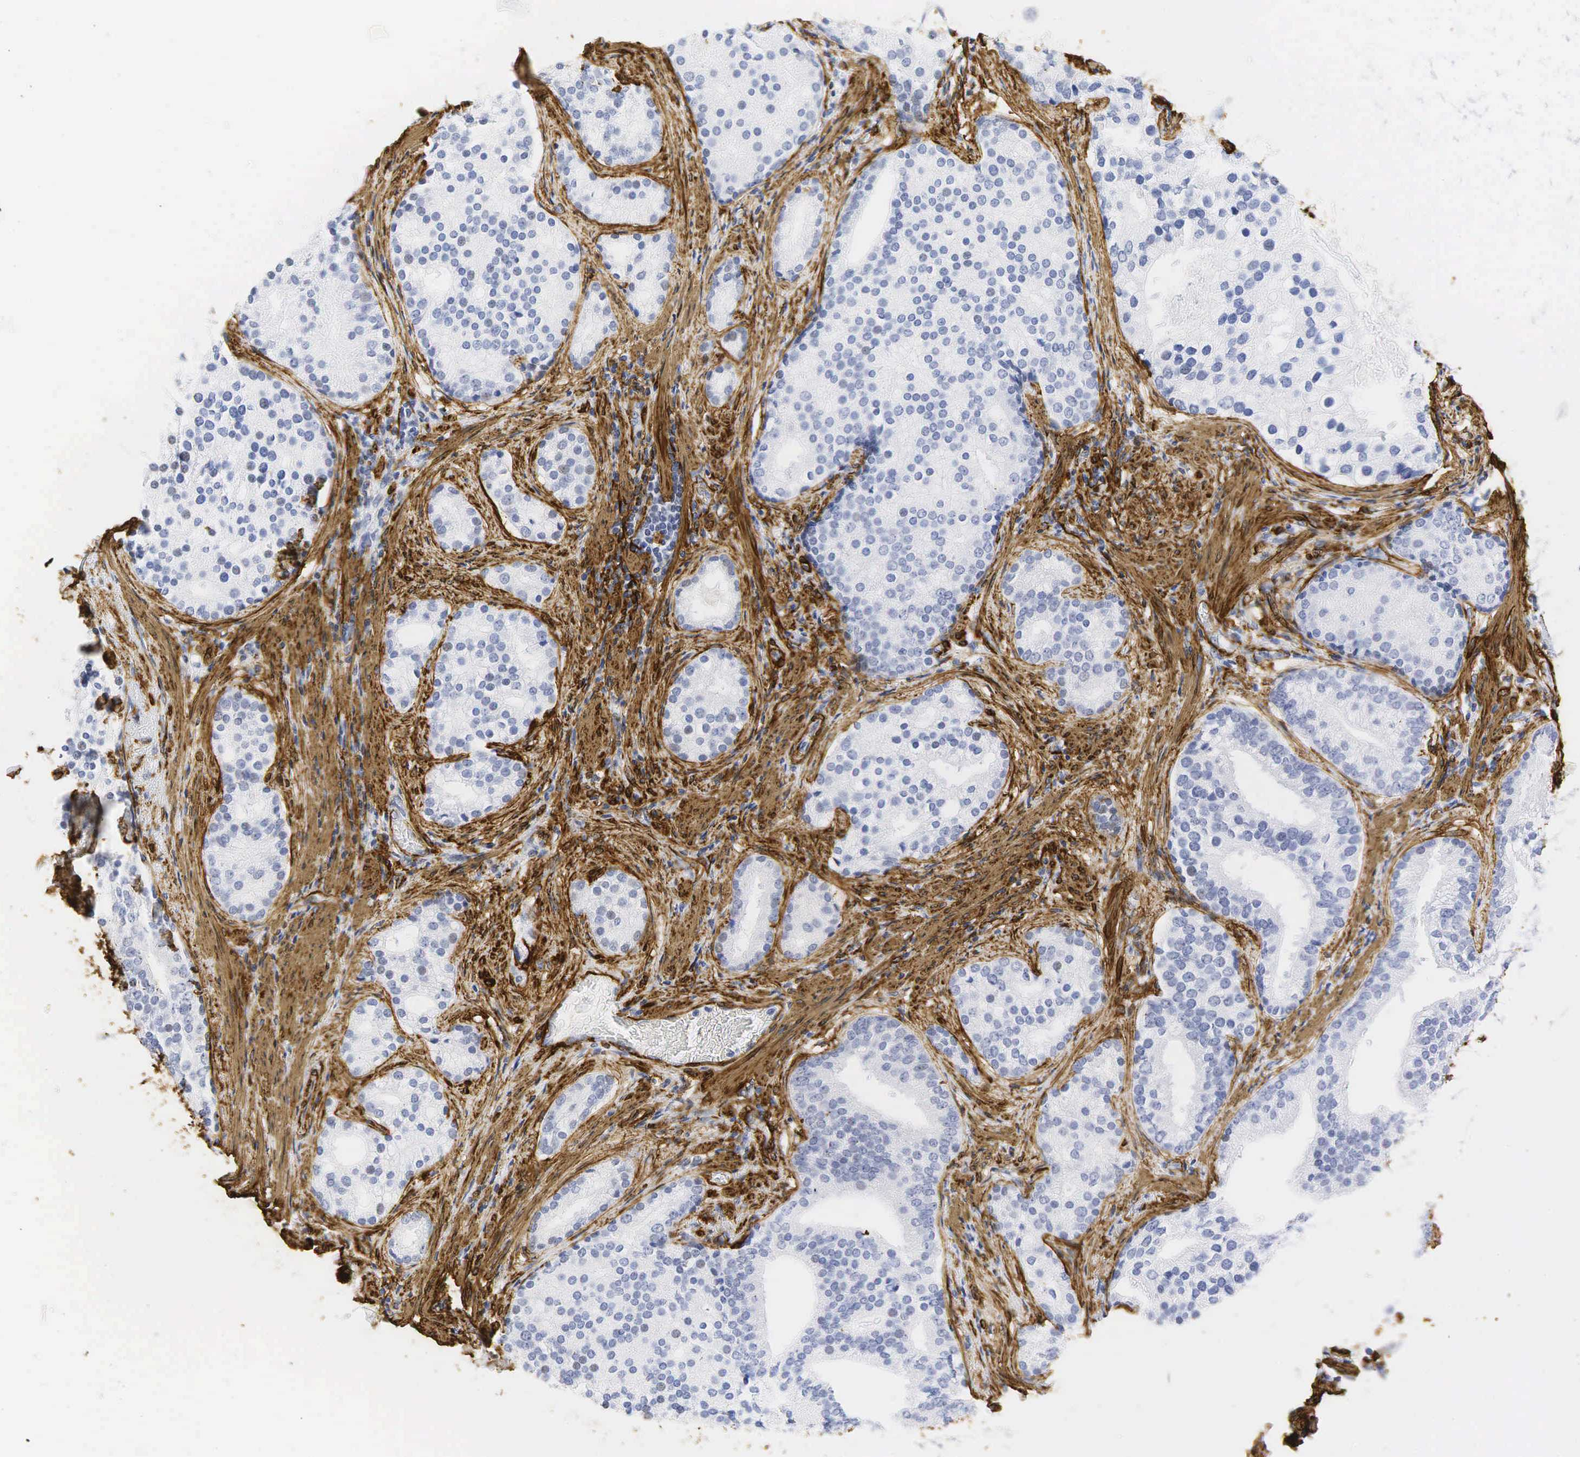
{"staining": {"intensity": "negative", "quantity": "none", "location": "none"}, "tissue": "prostate cancer", "cell_type": "Tumor cells", "image_type": "cancer", "snomed": [{"axis": "morphology", "description": "Adenocarcinoma, Low grade"}, {"axis": "topography", "description": "Prostate"}], "caption": "High magnification brightfield microscopy of low-grade adenocarcinoma (prostate) stained with DAB (brown) and counterstained with hematoxylin (blue): tumor cells show no significant expression.", "gene": "ACTA2", "patient": {"sex": "male", "age": 71}}